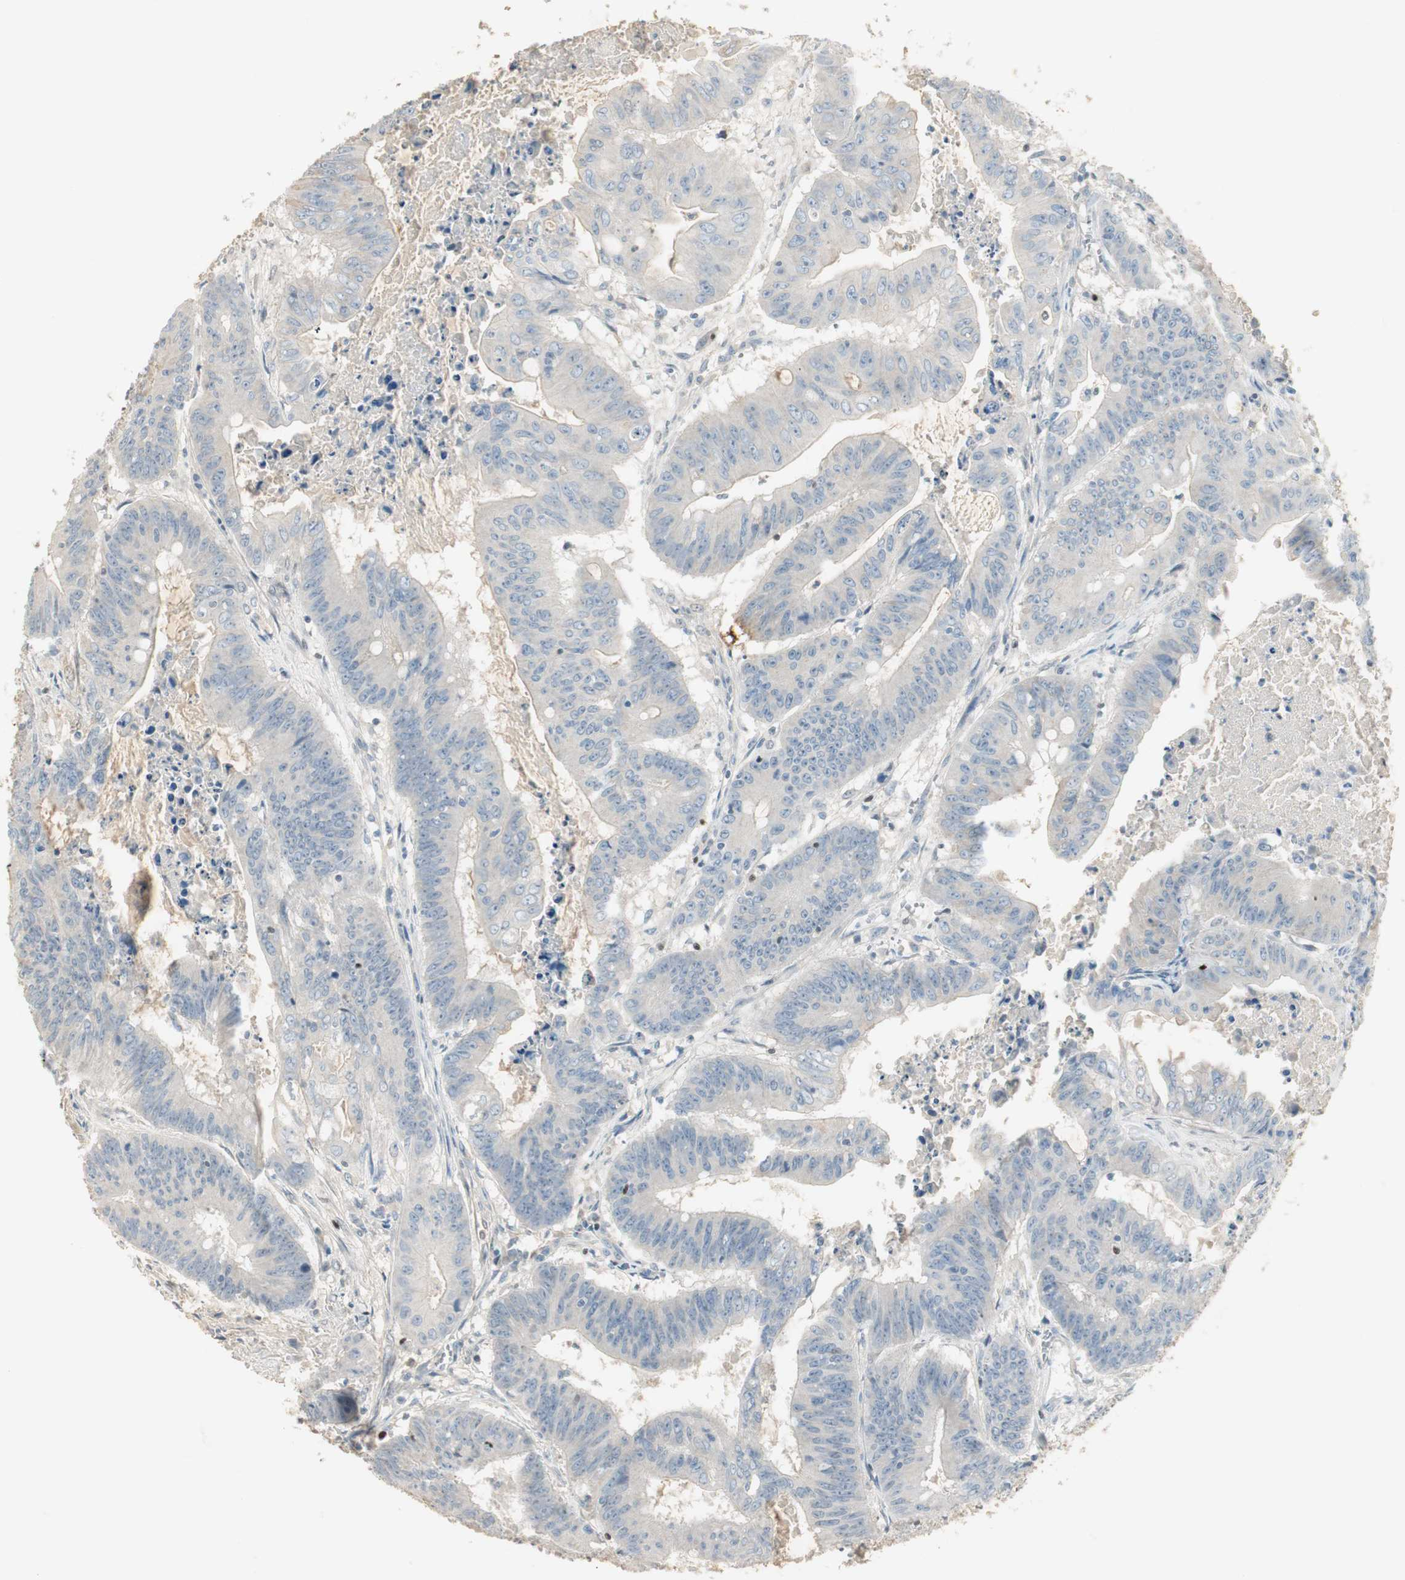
{"staining": {"intensity": "negative", "quantity": "none", "location": "none"}, "tissue": "colorectal cancer", "cell_type": "Tumor cells", "image_type": "cancer", "snomed": [{"axis": "morphology", "description": "Adenocarcinoma, NOS"}, {"axis": "topography", "description": "Colon"}], "caption": "Tumor cells show no significant protein expression in colorectal adenocarcinoma.", "gene": "RUNX2", "patient": {"sex": "male", "age": 45}}